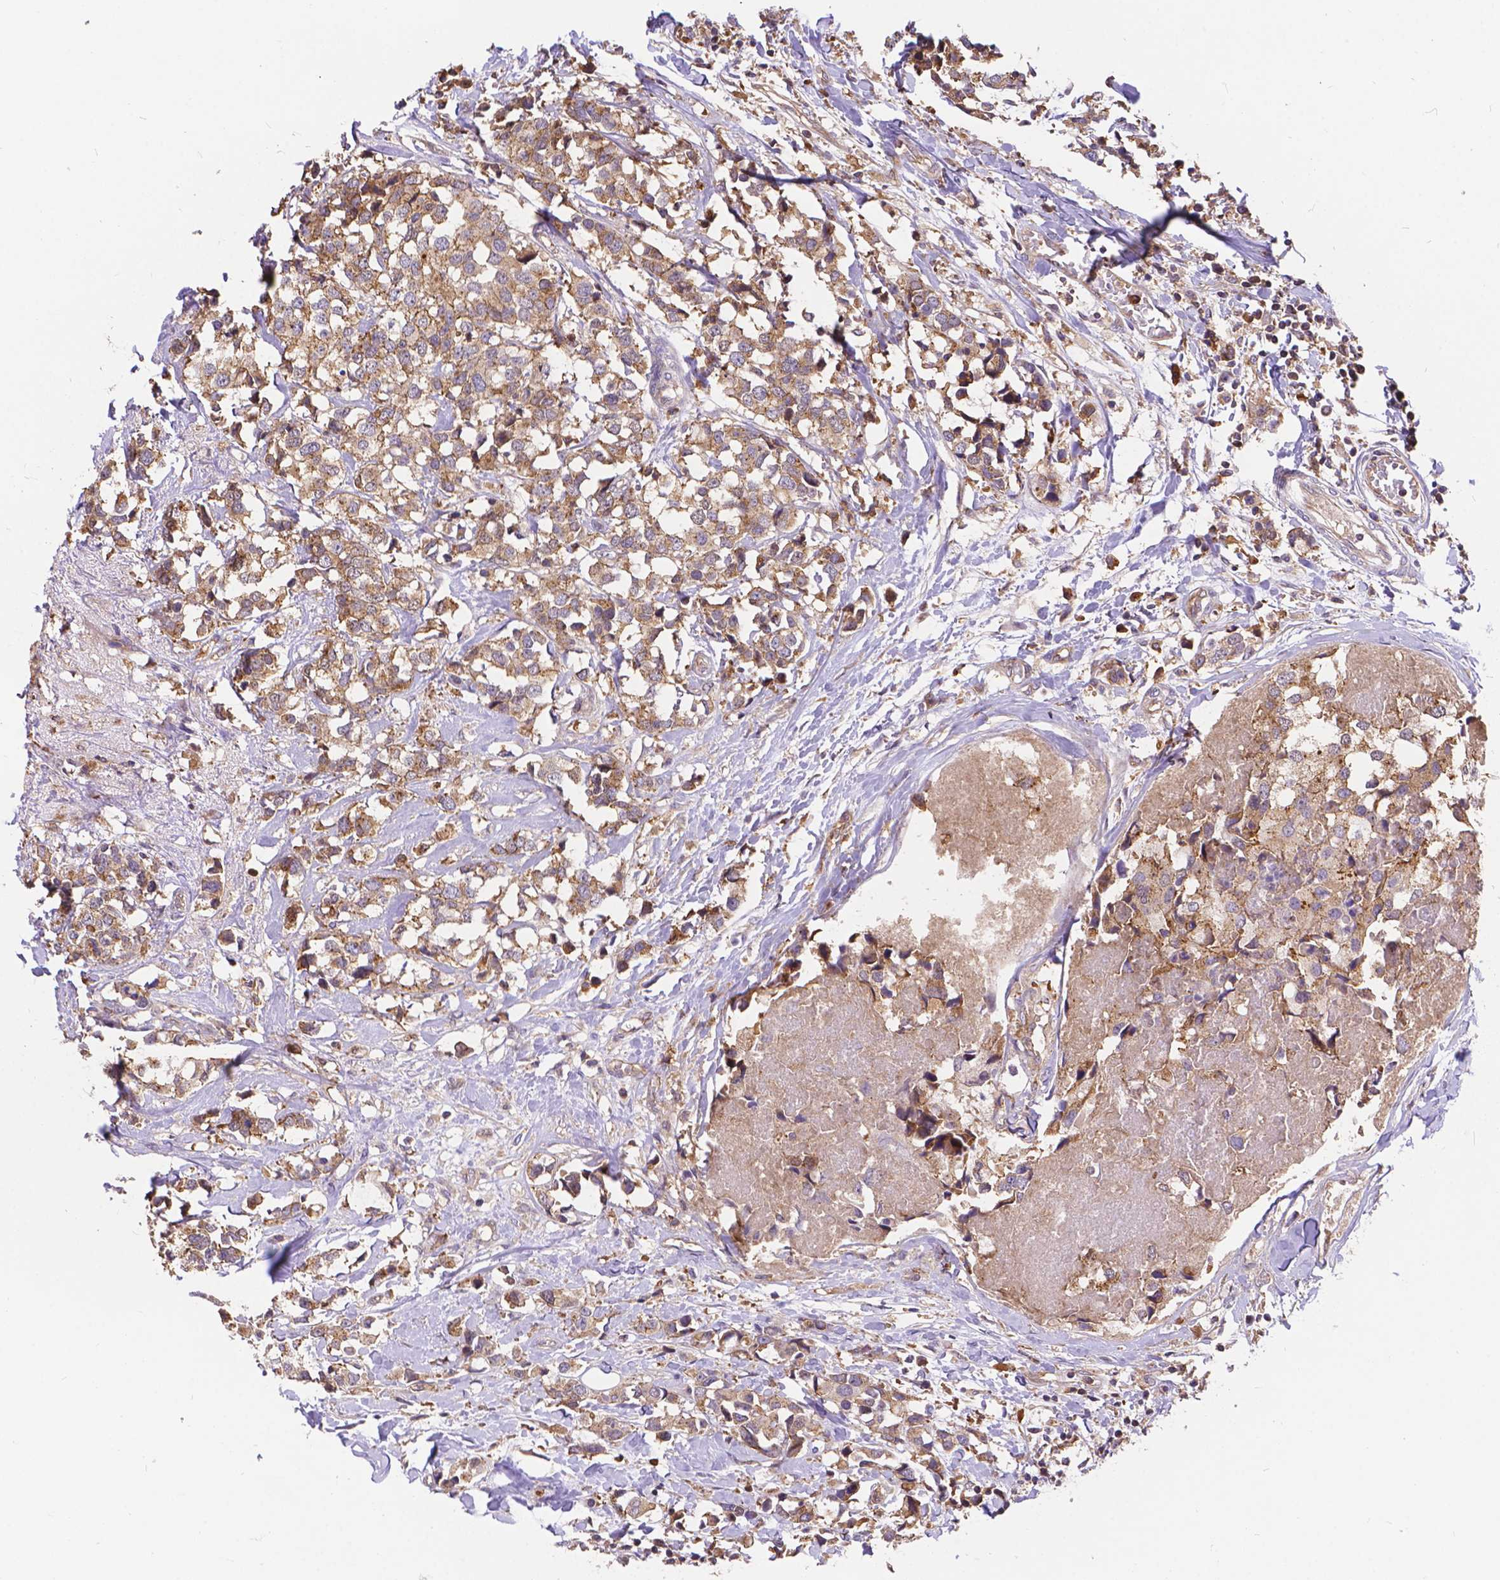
{"staining": {"intensity": "weak", "quantity": ">75%", "location": "cytoplasmic/membranous"}, "tissue": "breast cancer", "cell_type": "Tumor cells", "image_type": "cancer", "snomed": [{"axis": "morphology", "description": "Lobular carcinoma"}, {"axis": "topography", "description": "Breast"}], "caption": "Immunohistochemical staining of breast cancer (lobular carcinoma) displays low levels of weak cytoplasmic/membranous protein expression in approximately >75% of tumor cells.", "gene": "ARAP1", "patient": {"sex": "female", "age": 59}}